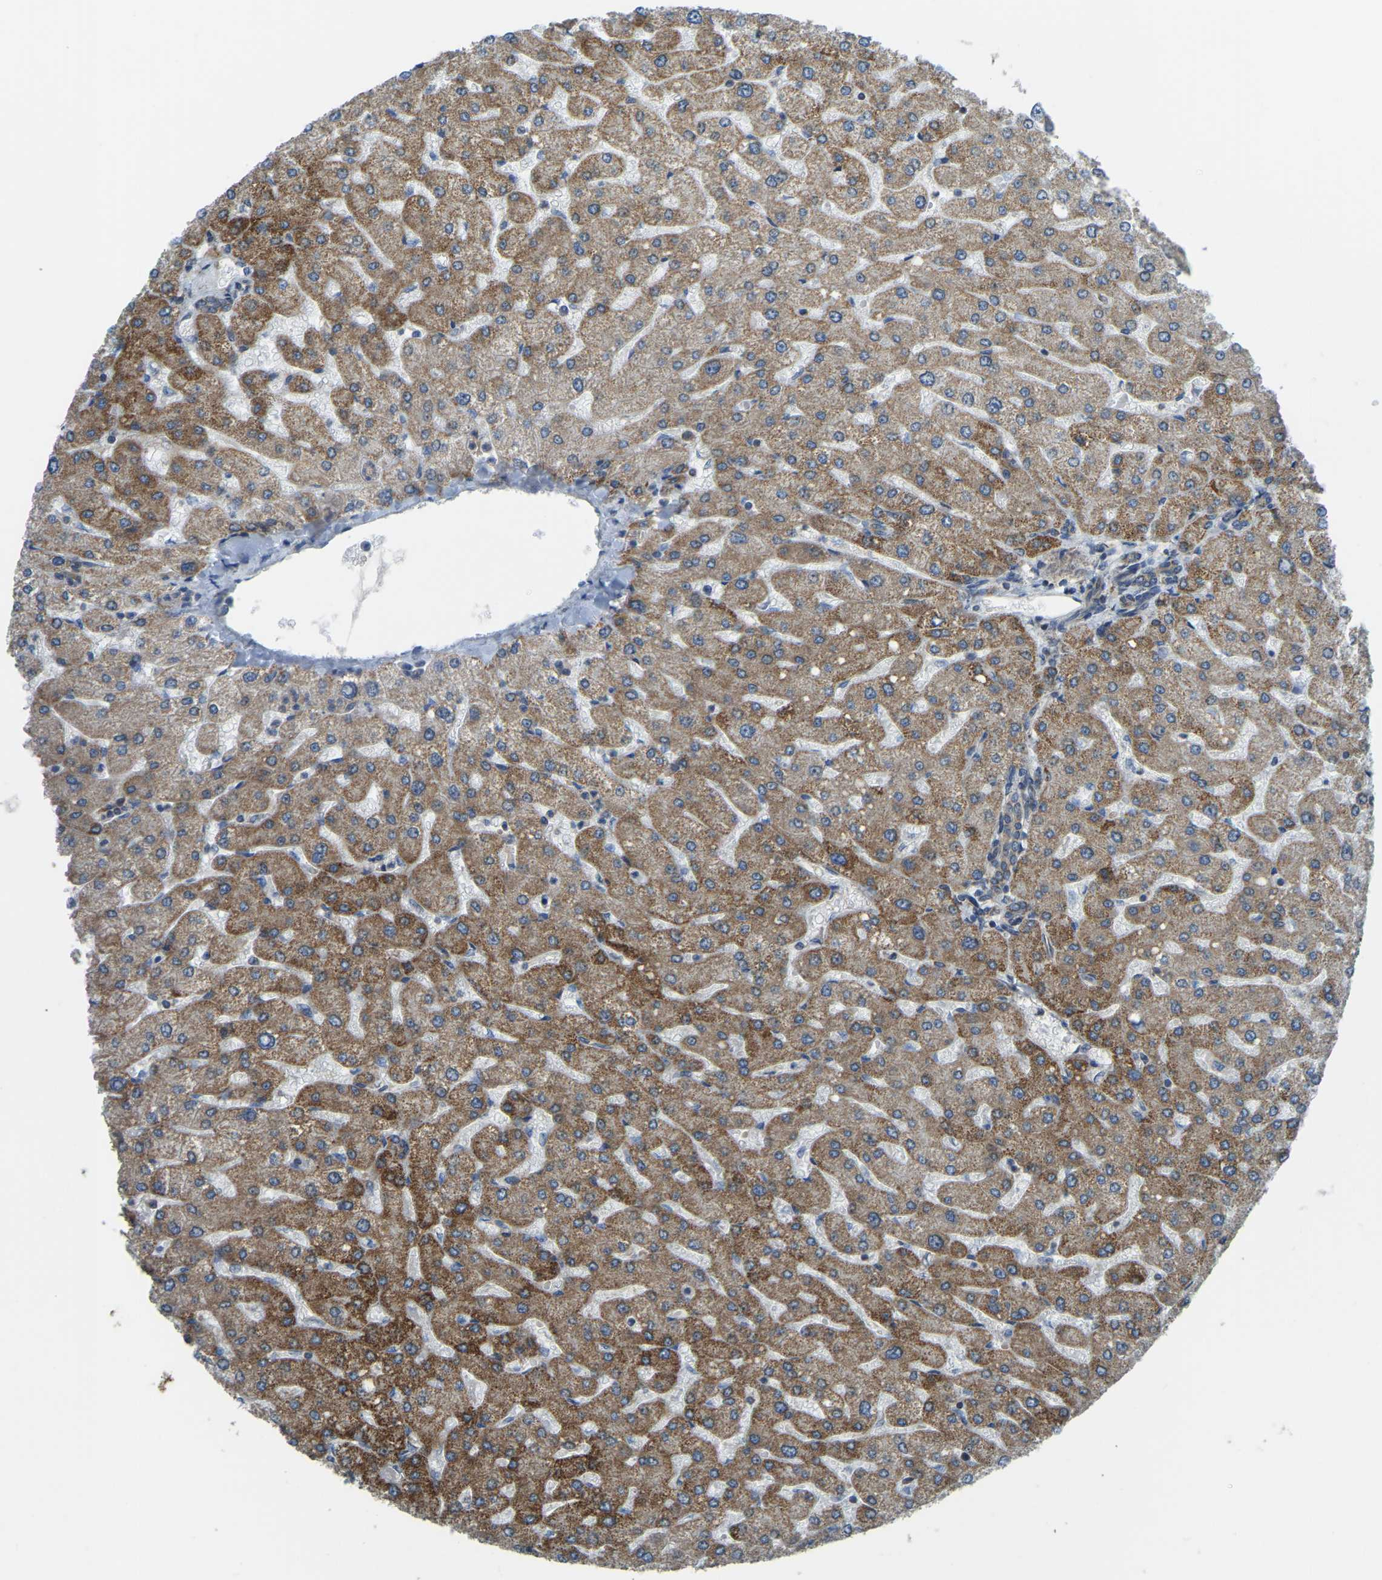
{"staining": {"intensity": "moderate", "quantity": "25%-75%", "location": "cytoplasmic/membranous"}, "tissue": "liver", "cell_type": "Cholangiocytes", "image_type": "normal", "snomed": [{"axis": "morphology", "description": "Normal tissue, NOS"}, {"axis": "topography", "description": "Liver"}], "caption": "Brown immunohistochemical staining in normal liver exhibits moderate cytoplasmic/membranous staining in approximately 25%-75% of cholangiocytes.", "gene": "PSMD7", "patient": {"sex": "male", "age": 55}}